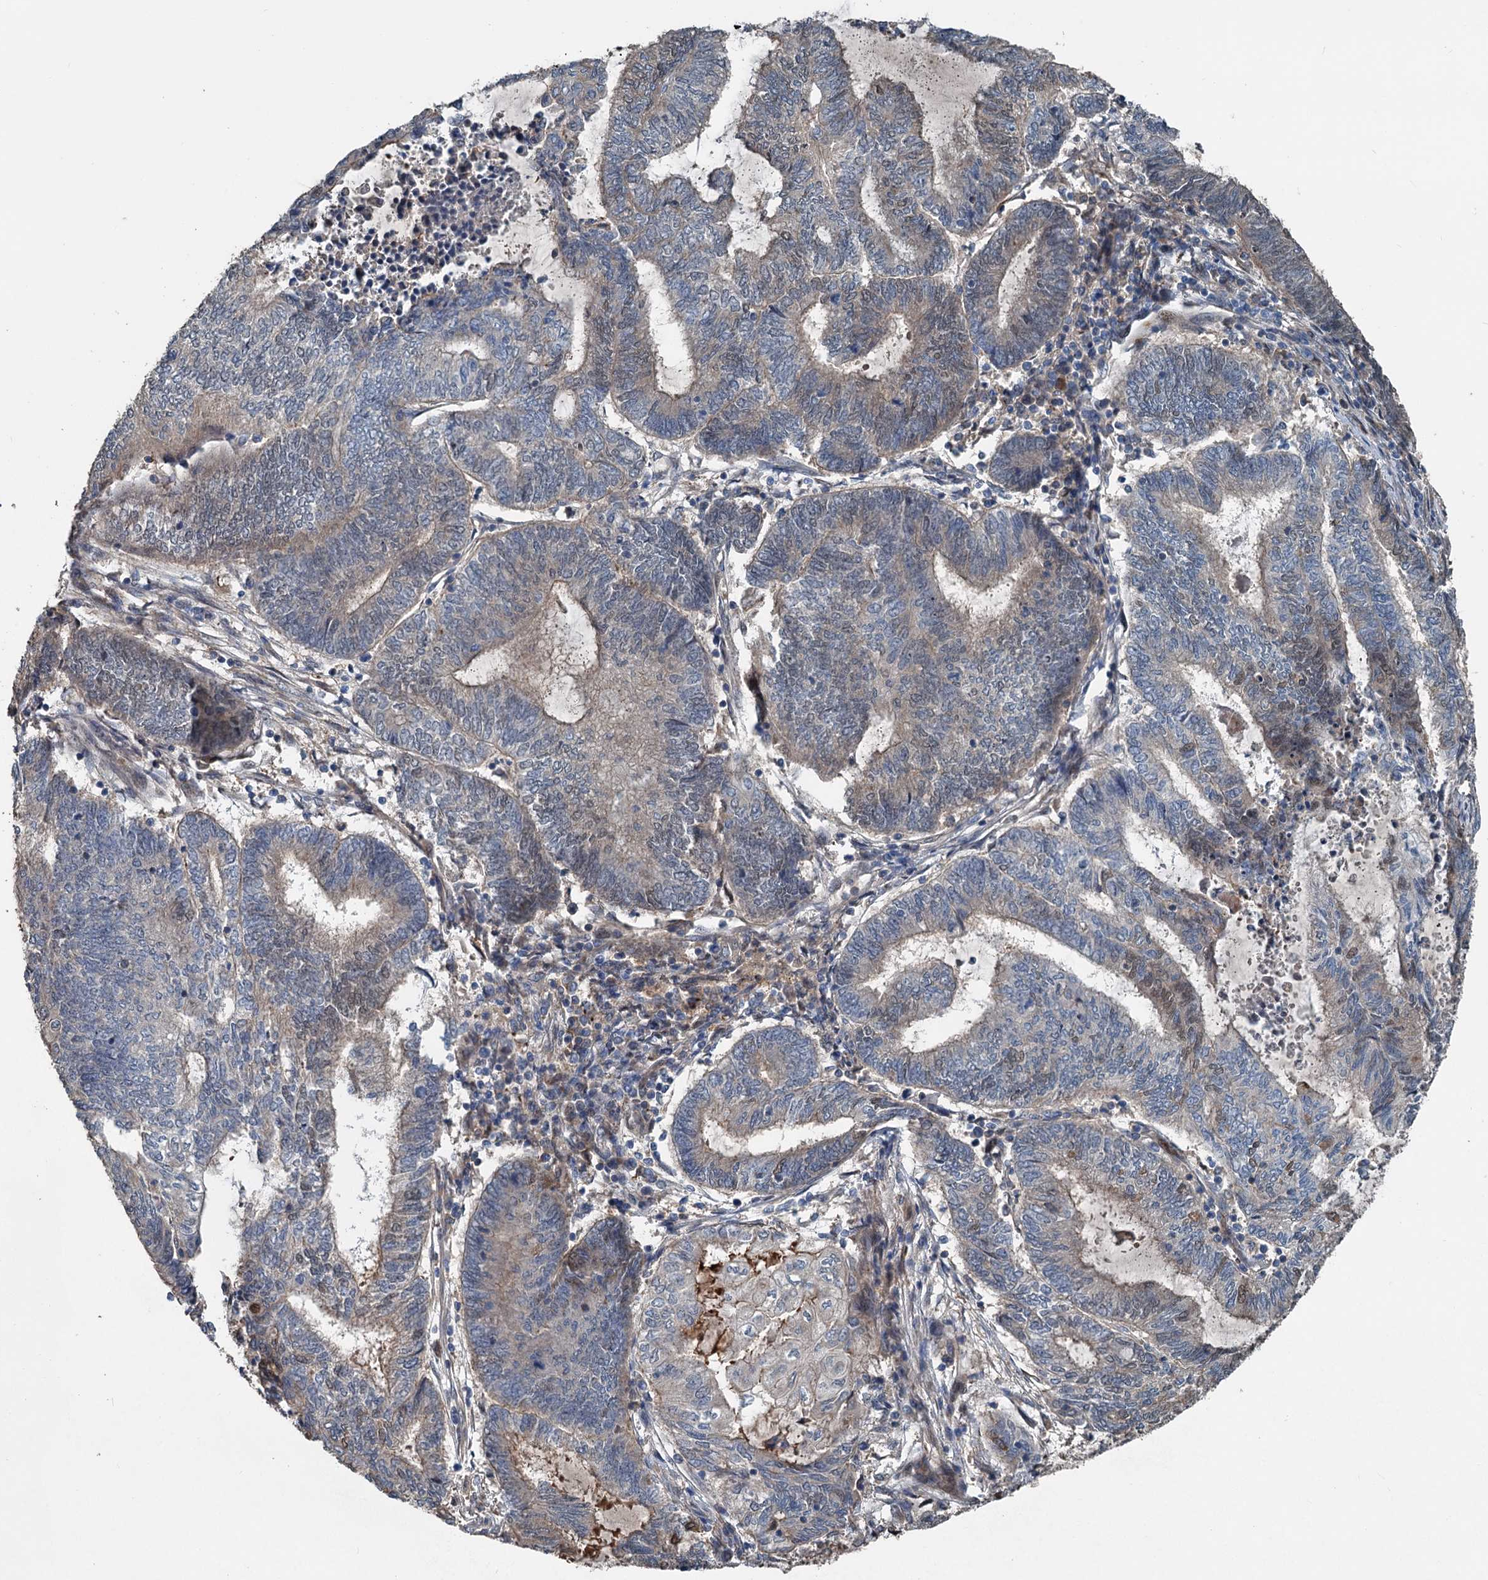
{"staining": {"intensity": "weak", "quantity": "<25%", "location": "cytoplasmic/membranous"}, "tissue": "endometrial cancer", "cell_type": "Tumor cells", "image_type": "cancer", "snomed": [{"axis": "morphology", "description": "Adenocarcinoma, NOS"}, {"axis": "topography", "description": "Uterus"}, {"axis": "topography", "description": "Endometrium"}], "caption": "Immunohistochemical staining of human endometrial cancer exhibits no significant positivity in tumor cells.", "gene": "TEDC1", "patient": {"sex": "female", "age": 70}}